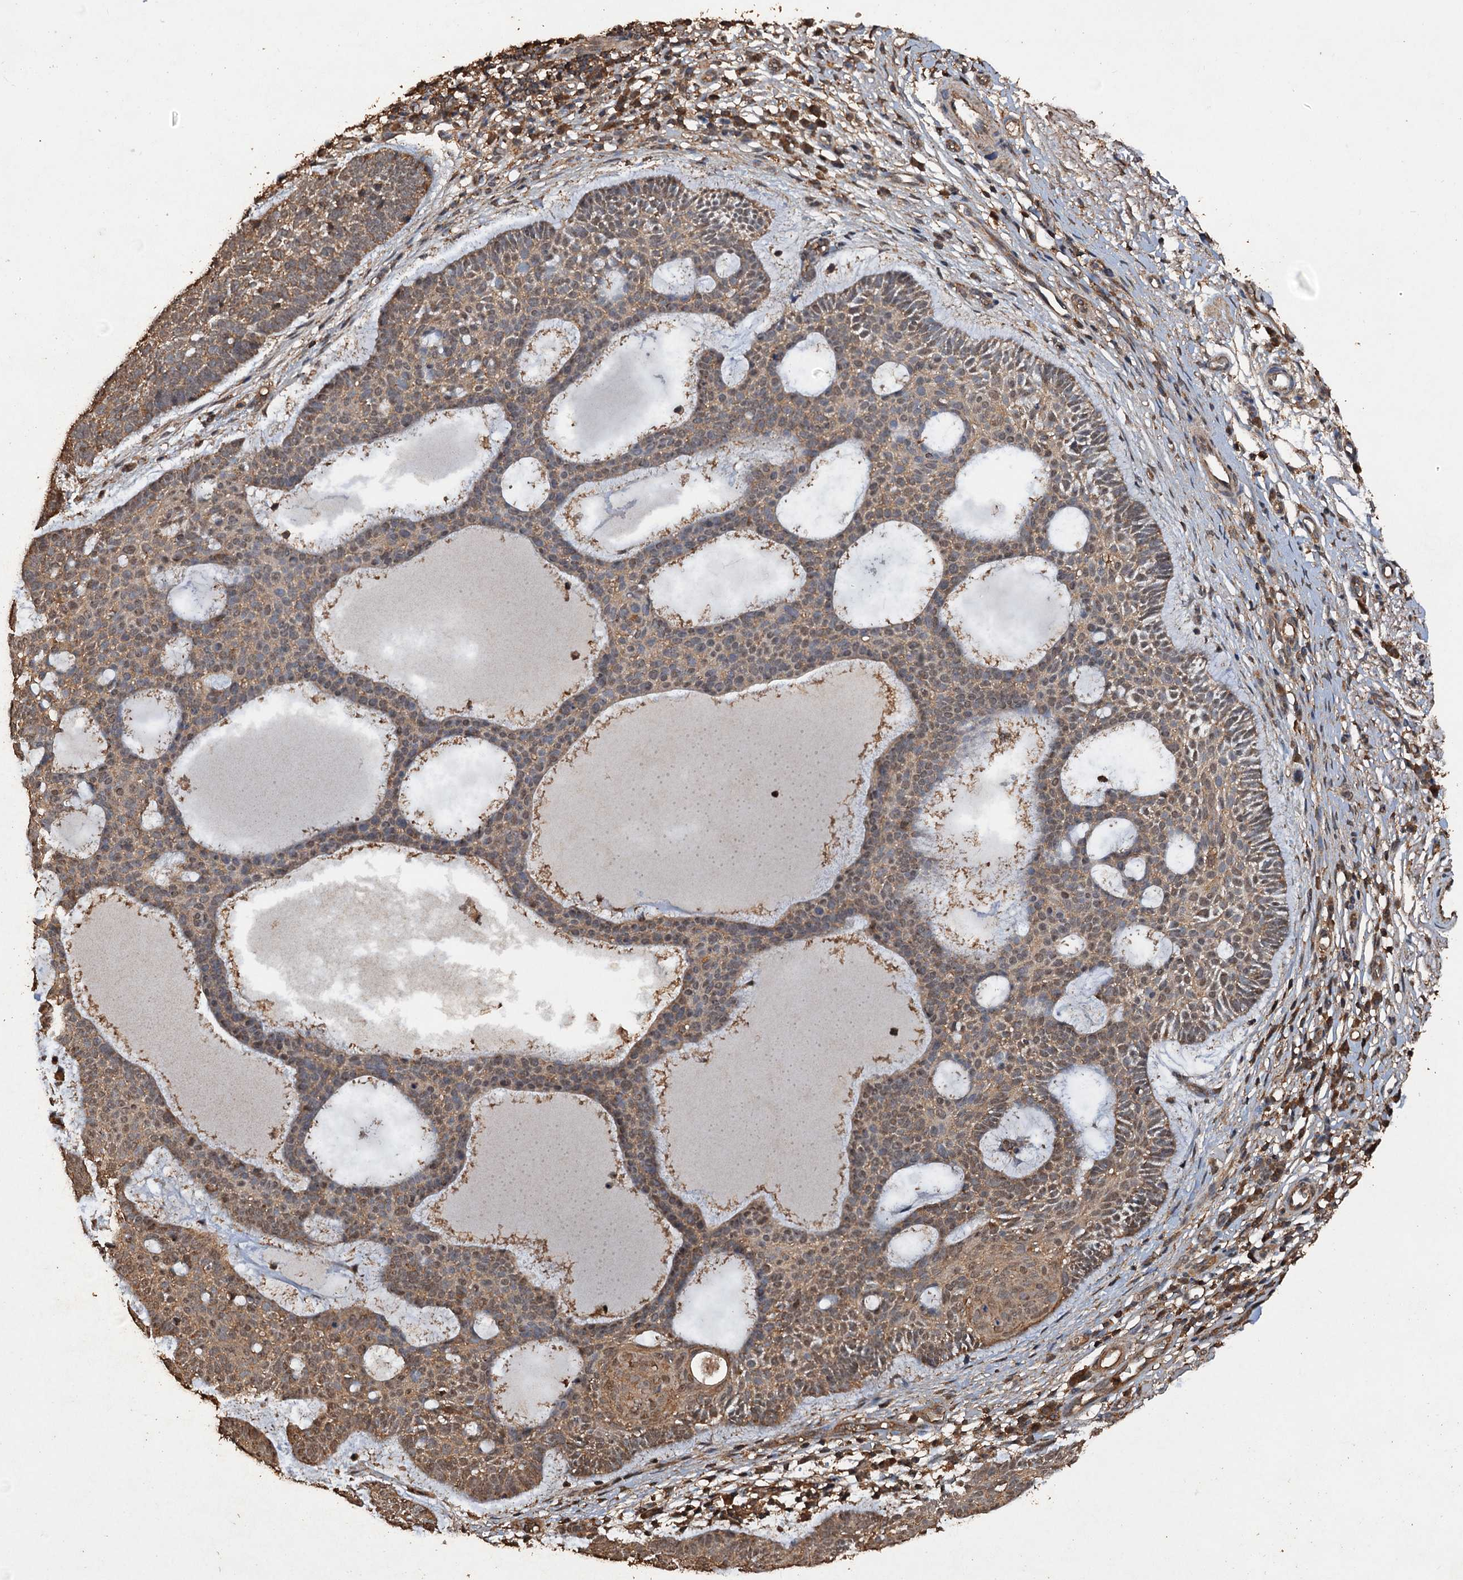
{"staining": {"intensity": "moderate", "quantity": ">75%", "location": "cytoplasmic/membranous,nuclear"}, "tissue": "skin cancer", "cell_type": "Tumor cells", "image_type": "cancer", "snomed": [{"axis": "morphology", "description": "Basal cell carcinoma"}, {"axis": "topography", "description": "Skin"}], "caption": "The histopathology image exhibits staining of skin cancer, revealing moderate cytoplasmic/membranous and nuclear protein staining (brown color) within tumor cells. (DAB (3,3'-diaminobenzidine) IHC, brown staining for protein, blue staining for nuclei).", "gene": "PSMD9", "patient": {"sex": "male", "age": 85}}